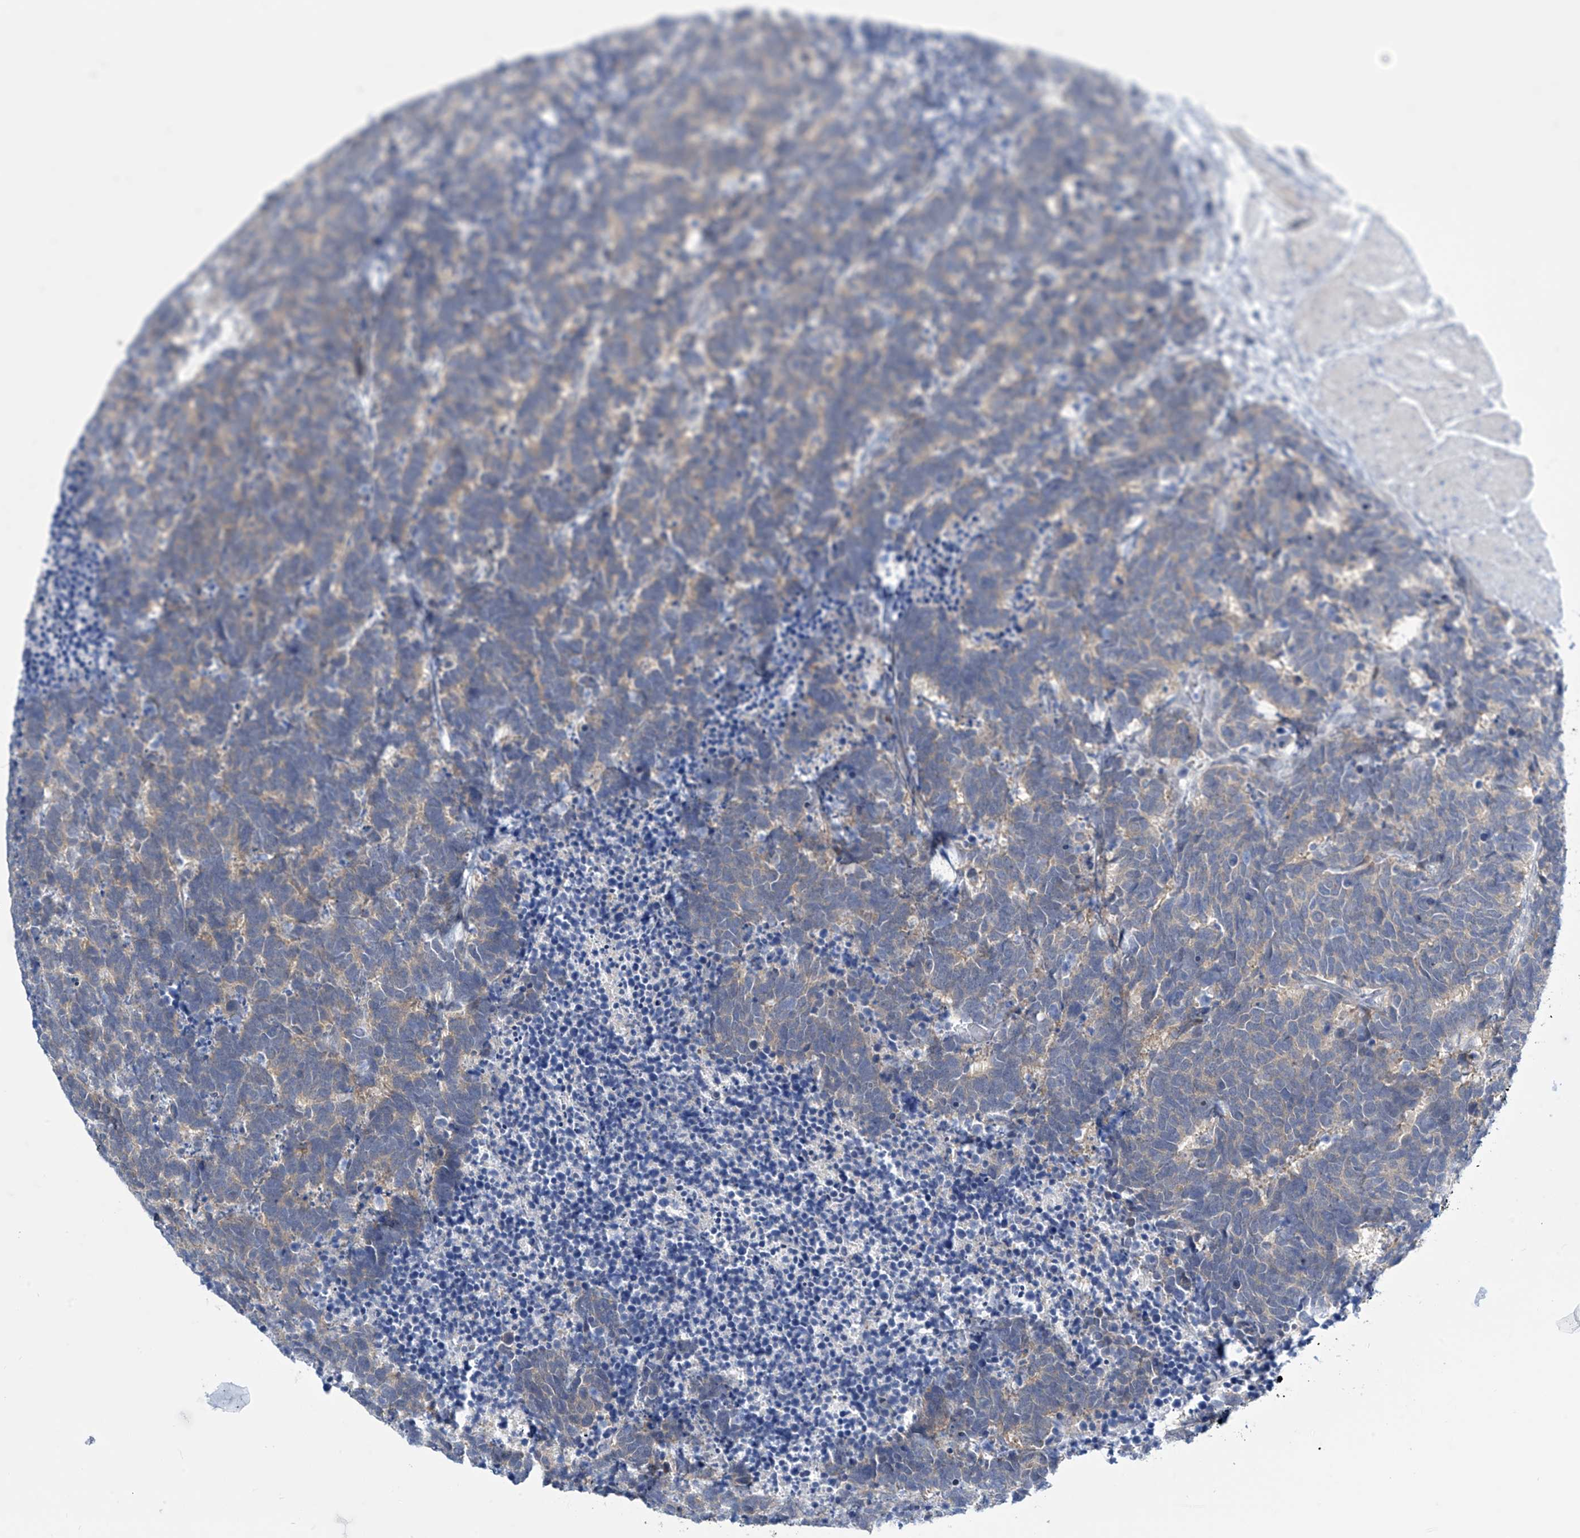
{"staining": {"intensity": "weak", "quantity": "25%-75%", "location": "cytoplasmic/membranous"}, "tissue": "carcinoid", "cell_type": "Tumor cells", "image_type": "cancer", "snomed": [{"axis": "morphology", "description": "Carcinoma, NOS"}, {"axis": "morphology", "description": "Carcinoid, malignant, NOS"}, {"axis": "topography", "description": "Urinary bladder"}], "caption": "Brown immunohistochemical staining in human carcinoid reveals weak cytoplasmic/membranous staining in about 25%-75% of tumor cells. (IHC, brightfield microscopy, high magnification).", "gene": "TRIM60", "patient": {"sex": "male", "age": 57}}